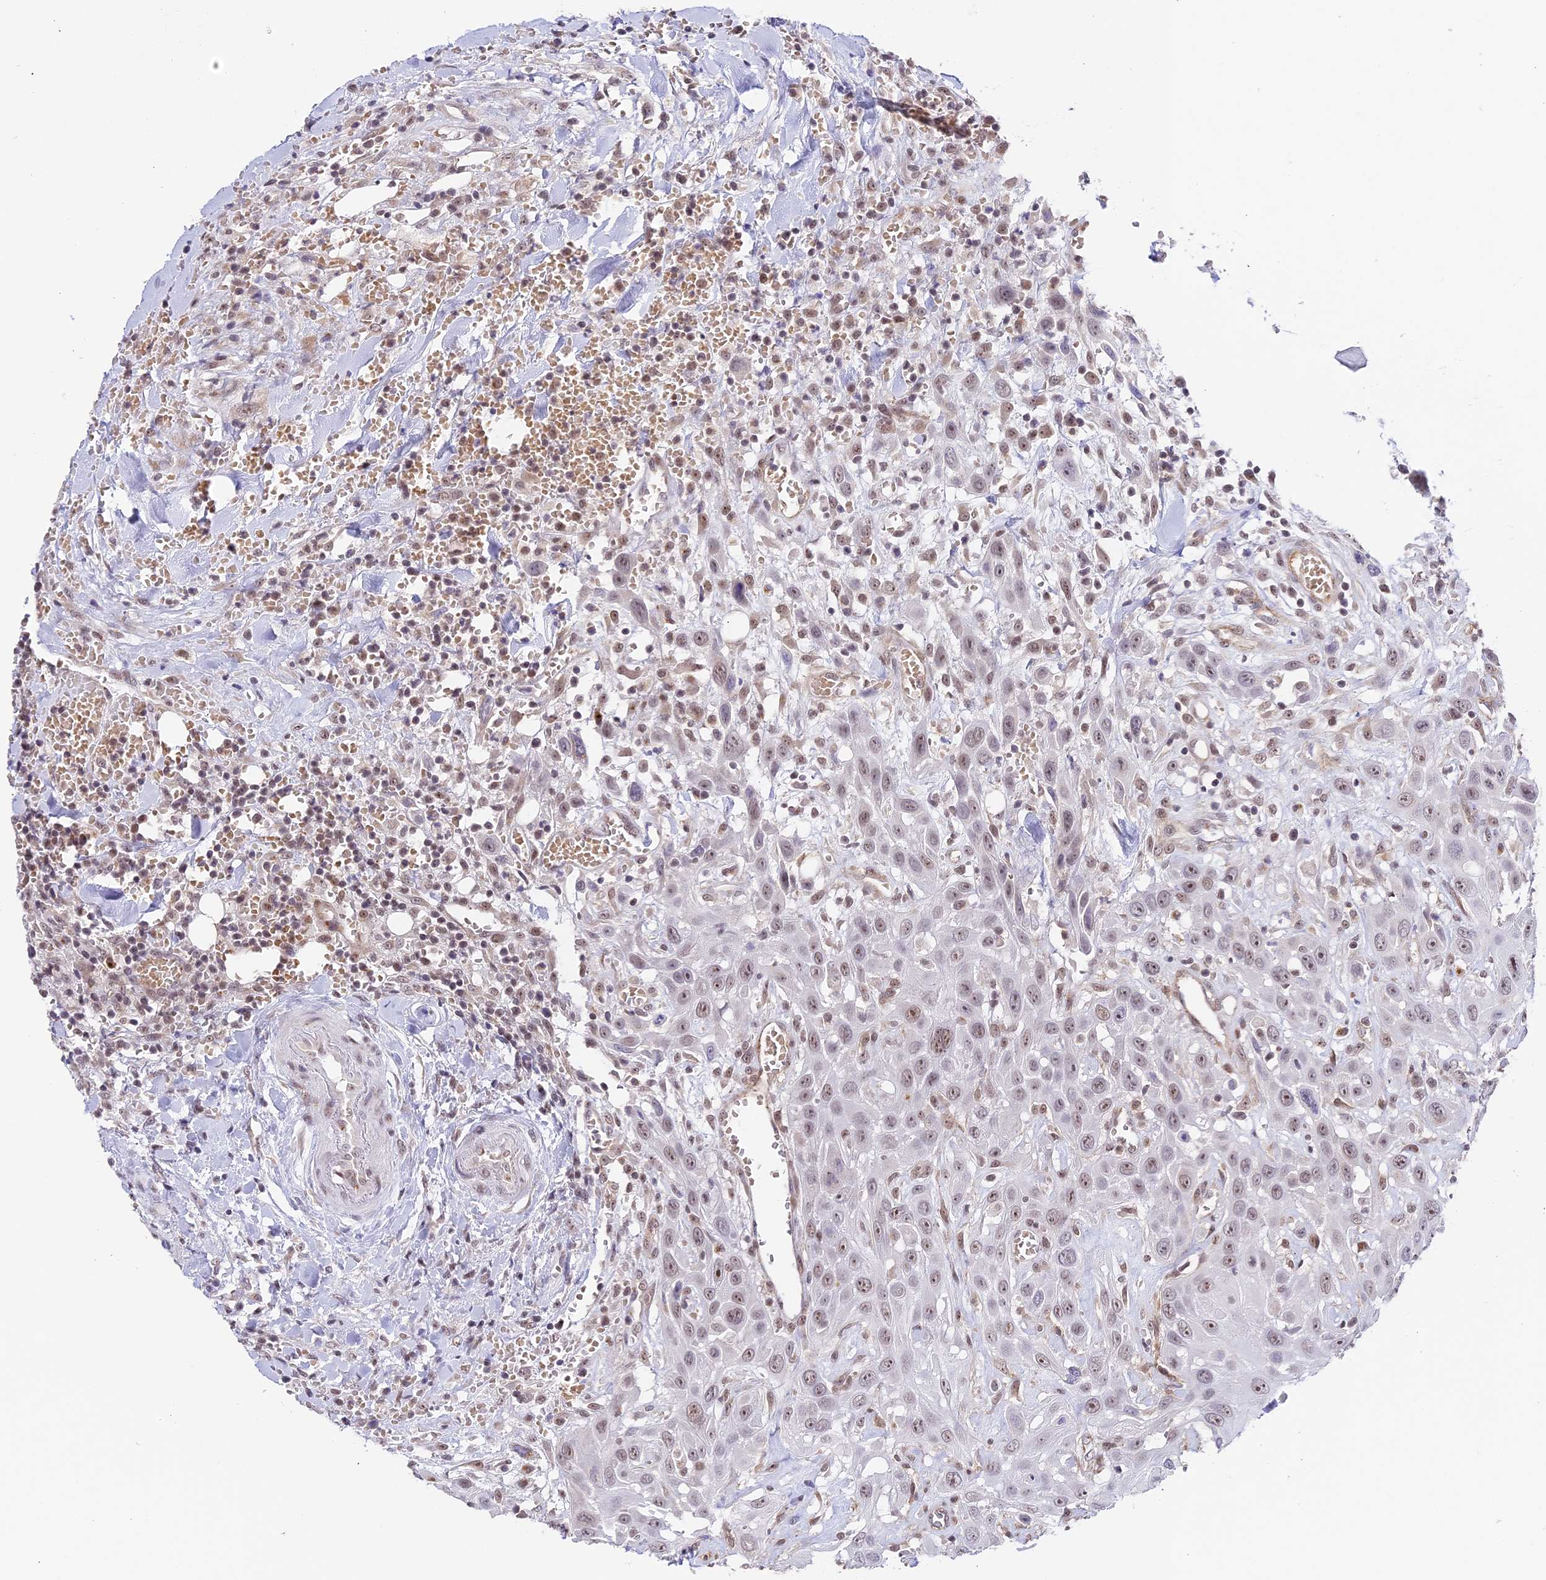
{"staining": {"intensity": "weak", "quantity": "25%-75%", "location": "nuclear"}, "tissue": "head and neck cancer", "cell_type": "Tumor cells", "image_type": "cancer", "snomed": [{"axis": "morphology", "description": "Squamous cell carcinoma, NOS"}, {"axis": "topography", "description": "Head-Neck"}], "caption": "Weak nuclear staining is seen in about 25%-75% of tumor cells in head and neck cancer (squamous cell carcinoma). (IHC, brightfield microscopy, high magnification).", "gene": "HEATR5B", "patient": {"sex": "male", "age": 81}}